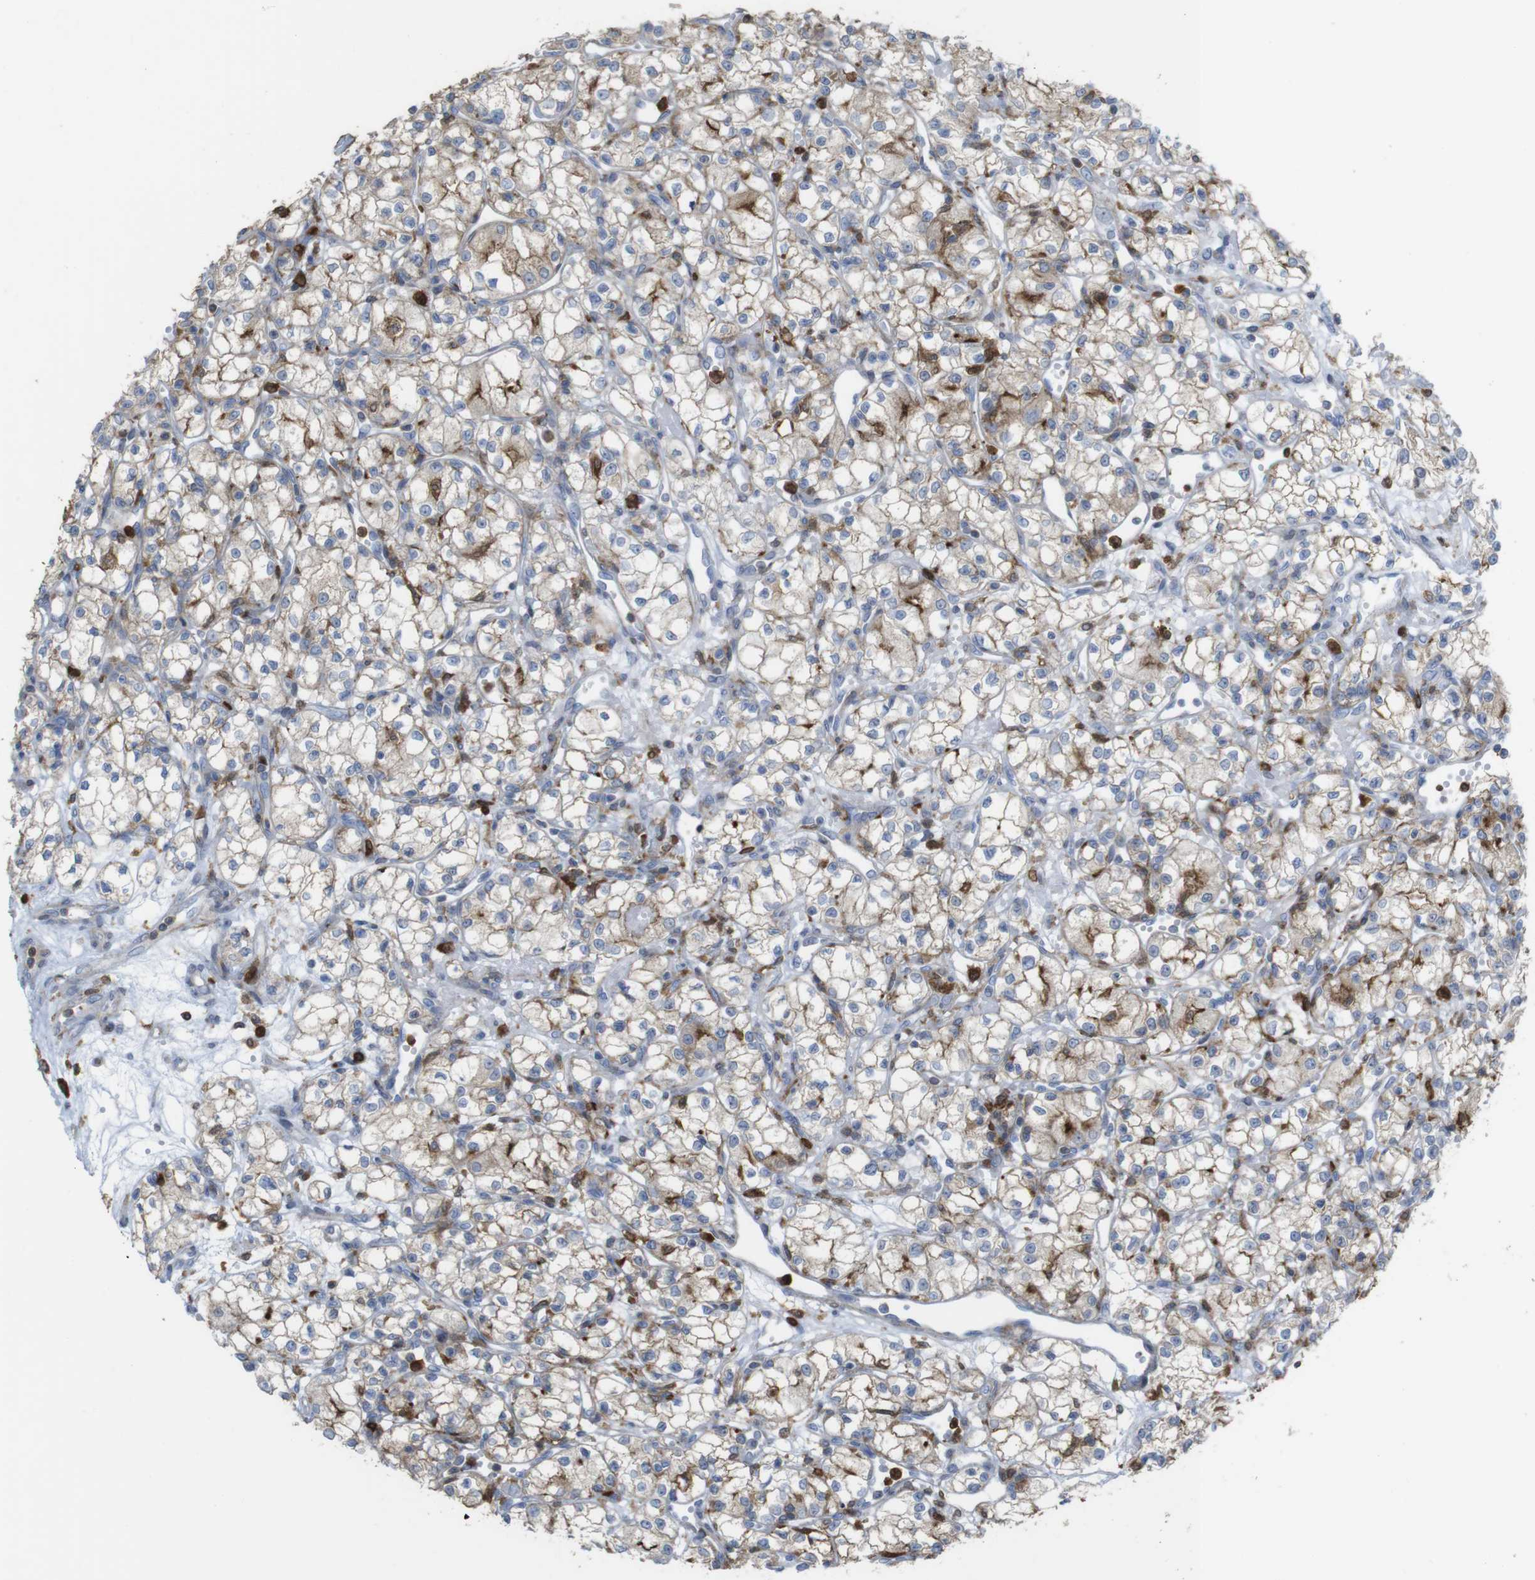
{"staining": {"intensity": "moderate", "quantity": "25%-75%", "location": "cytoplasmic/membranous"}, "tissue": "renal cancer", "cell_type": "Tumor cells", "image_type": "cancer", "snomed": [{"axis": "morphology", "description": "Normal tissue, NOS"}, {"axis": "morphology", "description": "Adenocarcinoma, NOS"}, {"axis": "topography", "description": "Kidney"}], "caption": "This photomicrograph demonstrates immunohistochemistry (IHC) staining of human adenocarcinoma (renal), with medium moderate cytoplasmic/membranous staining in about 25%-75% of tumor cells.", "gene": "PRKCD", "patient": {"sex": "male", "age": 59}}